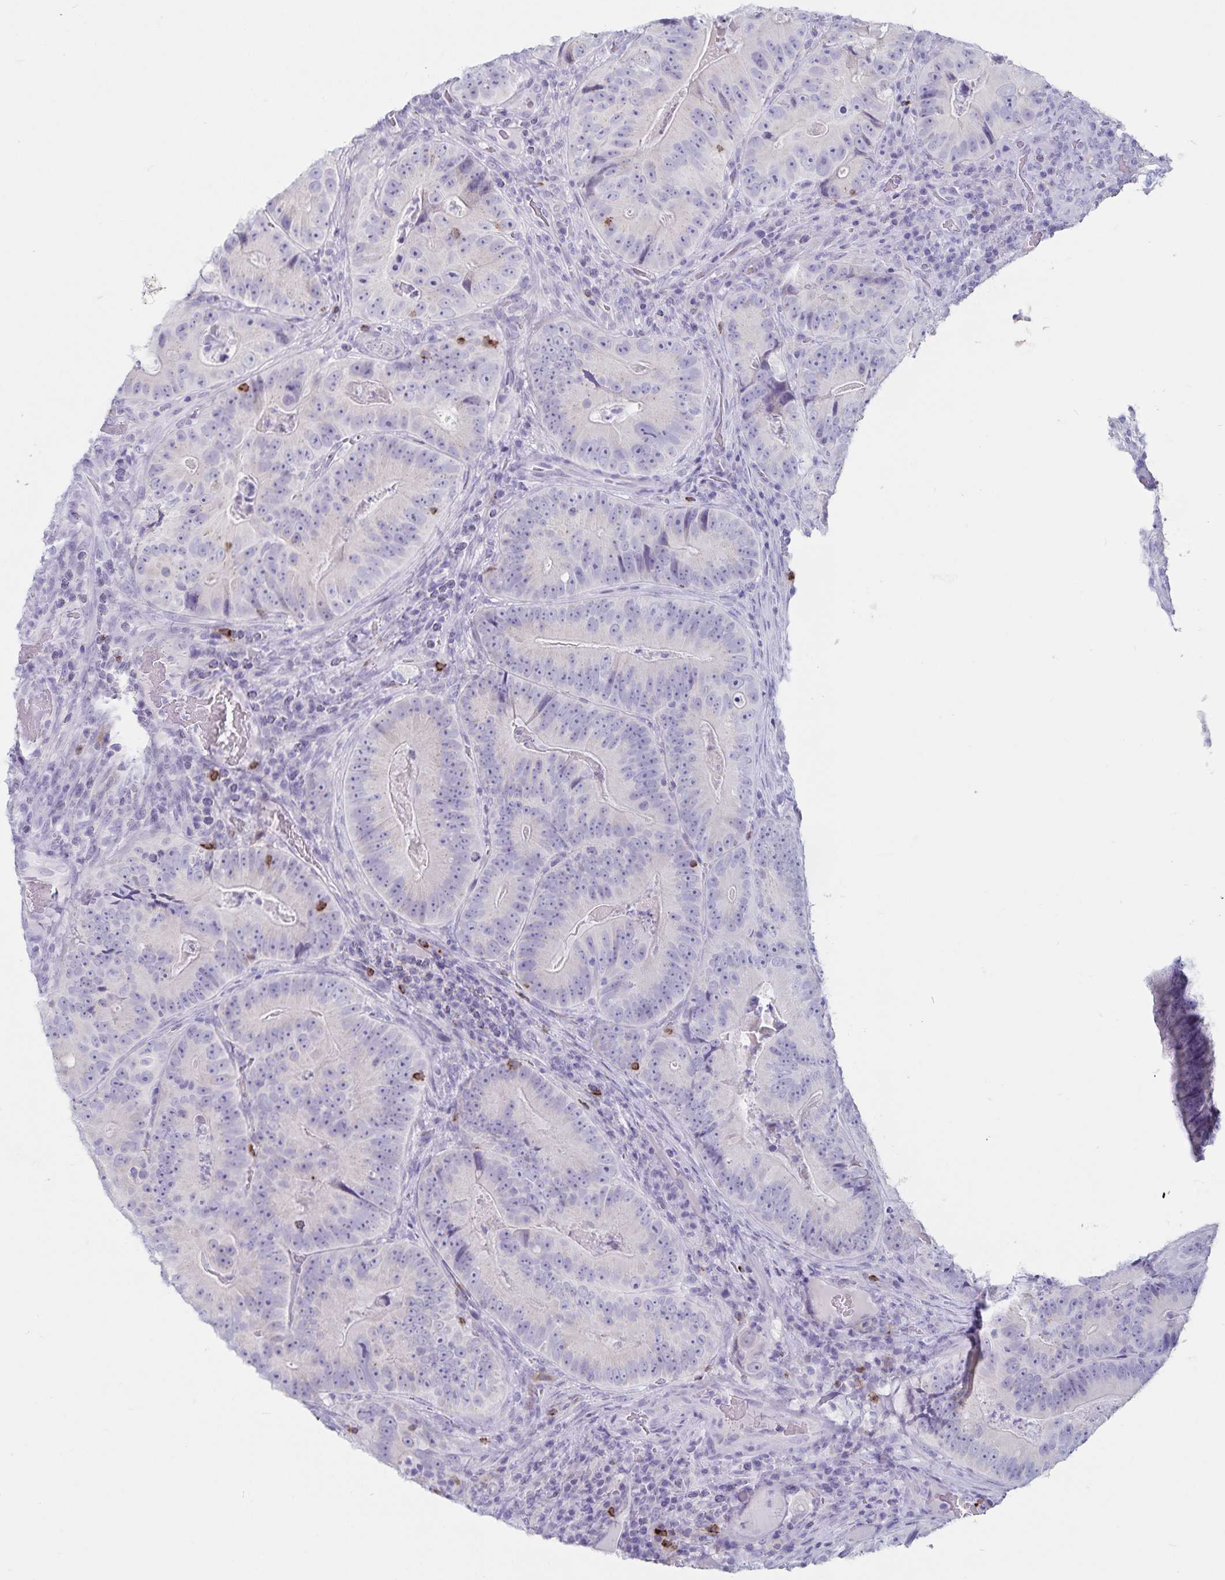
{"staining": {"intensity": "negative", "quantity": "none", "location": "none"}, "tissue": "colorectal cancer", "cell_type": "Tumor cells", "image_type": "cancer", "snomed": [{"axis": "morphology", "description": "Adenocarcinoma, NOS"}, {"axis": "topography", "description": "Colon"}], "caption": "Immunohistochemical staining of human colorectal cancer displays no significant expression in tumor cells. The staining was performed using DAB (3,3'-diaminobenzidine) to visualize the protein expression in brown, while the nuclei were stained in blue with hematoxylin (Magnification: 20x).", "gene": "GNLY", "patient": {"sex": "female", "age": 86}}